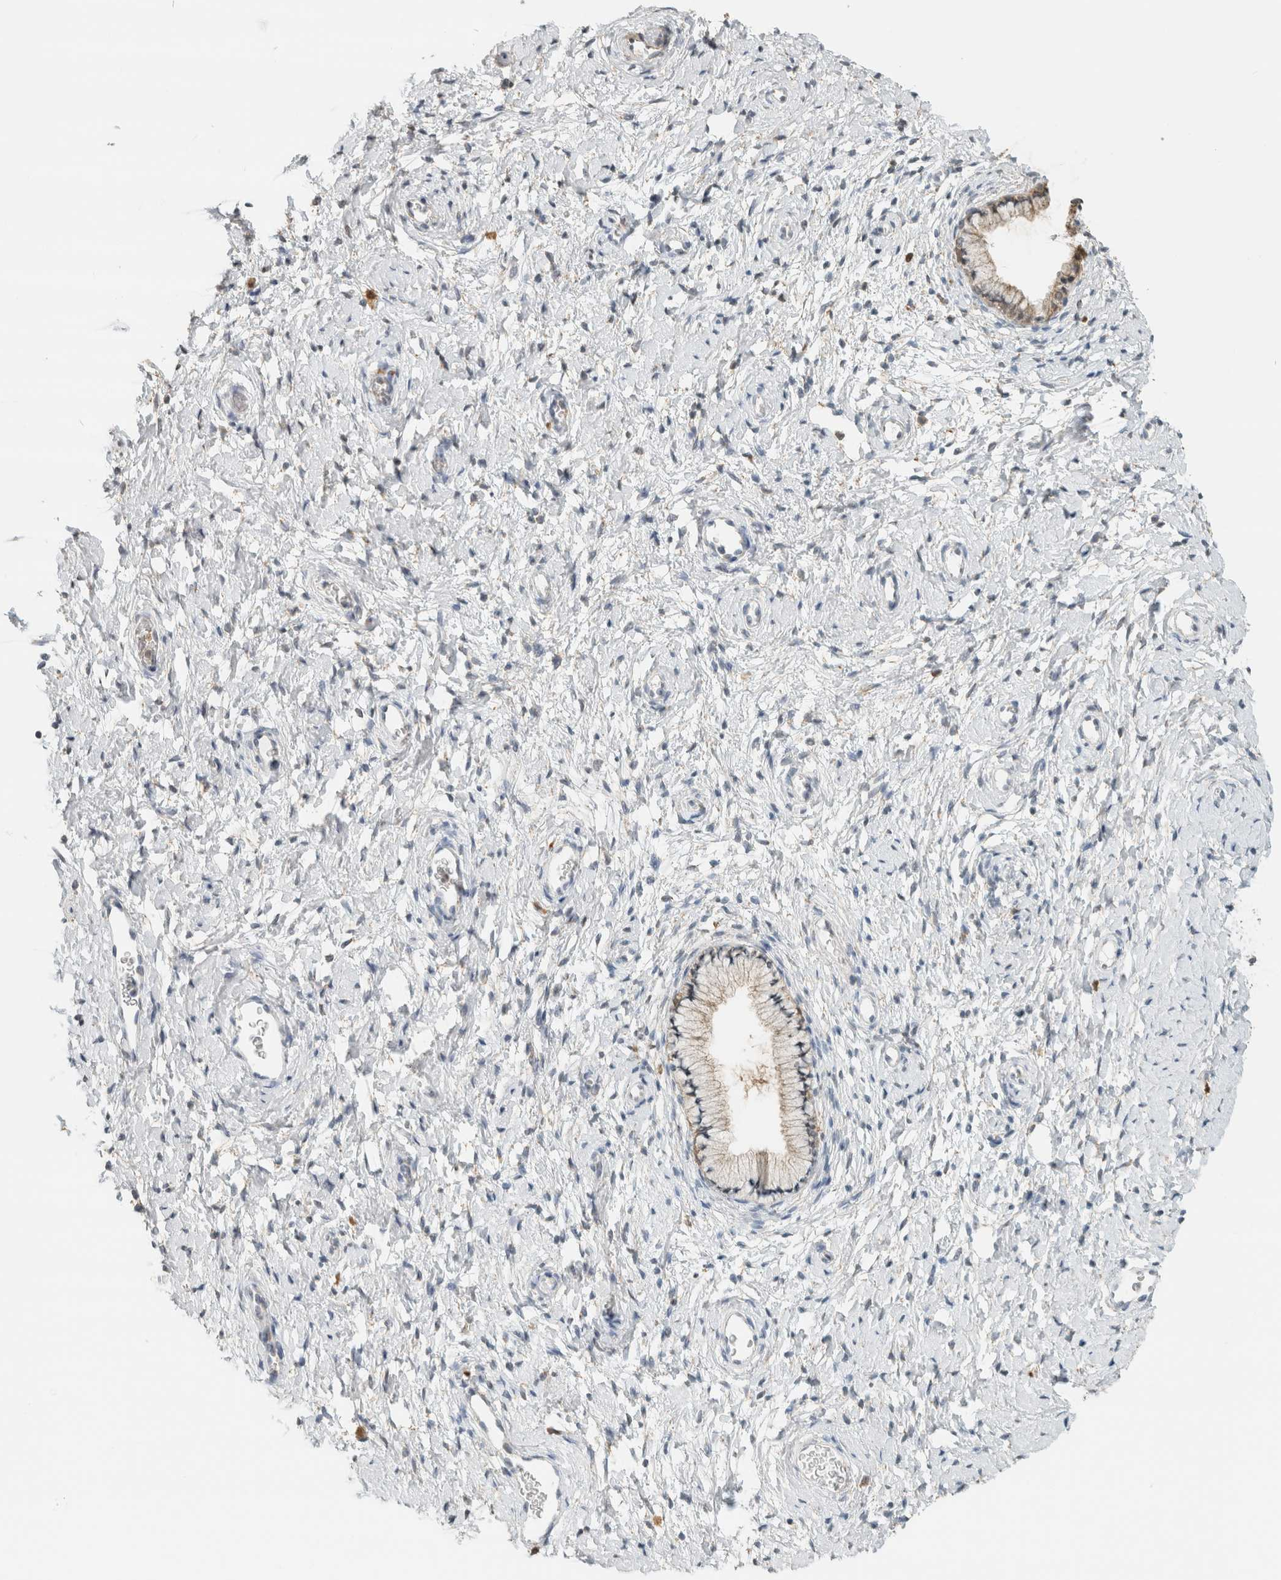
{"staining": {"intensity": "weak", "quantity": "25%-75%", "location": "cytoplasmic/membranous"}, "tissue": "cervix", "cell_type": "Glandular cells", "image_type": "normal", "snomed": [{"axis": "morphology", "description": "Normal tissue, NOS"}, {"axis": "topography", "description": "Cervix"}], "caption": "The immunohistochemical stain labels weak cytoplasmic/membranous expression in glandular cells of normal cervix.", "gene": "CAPG", "patient": {"sex": "female", "age": 72}}